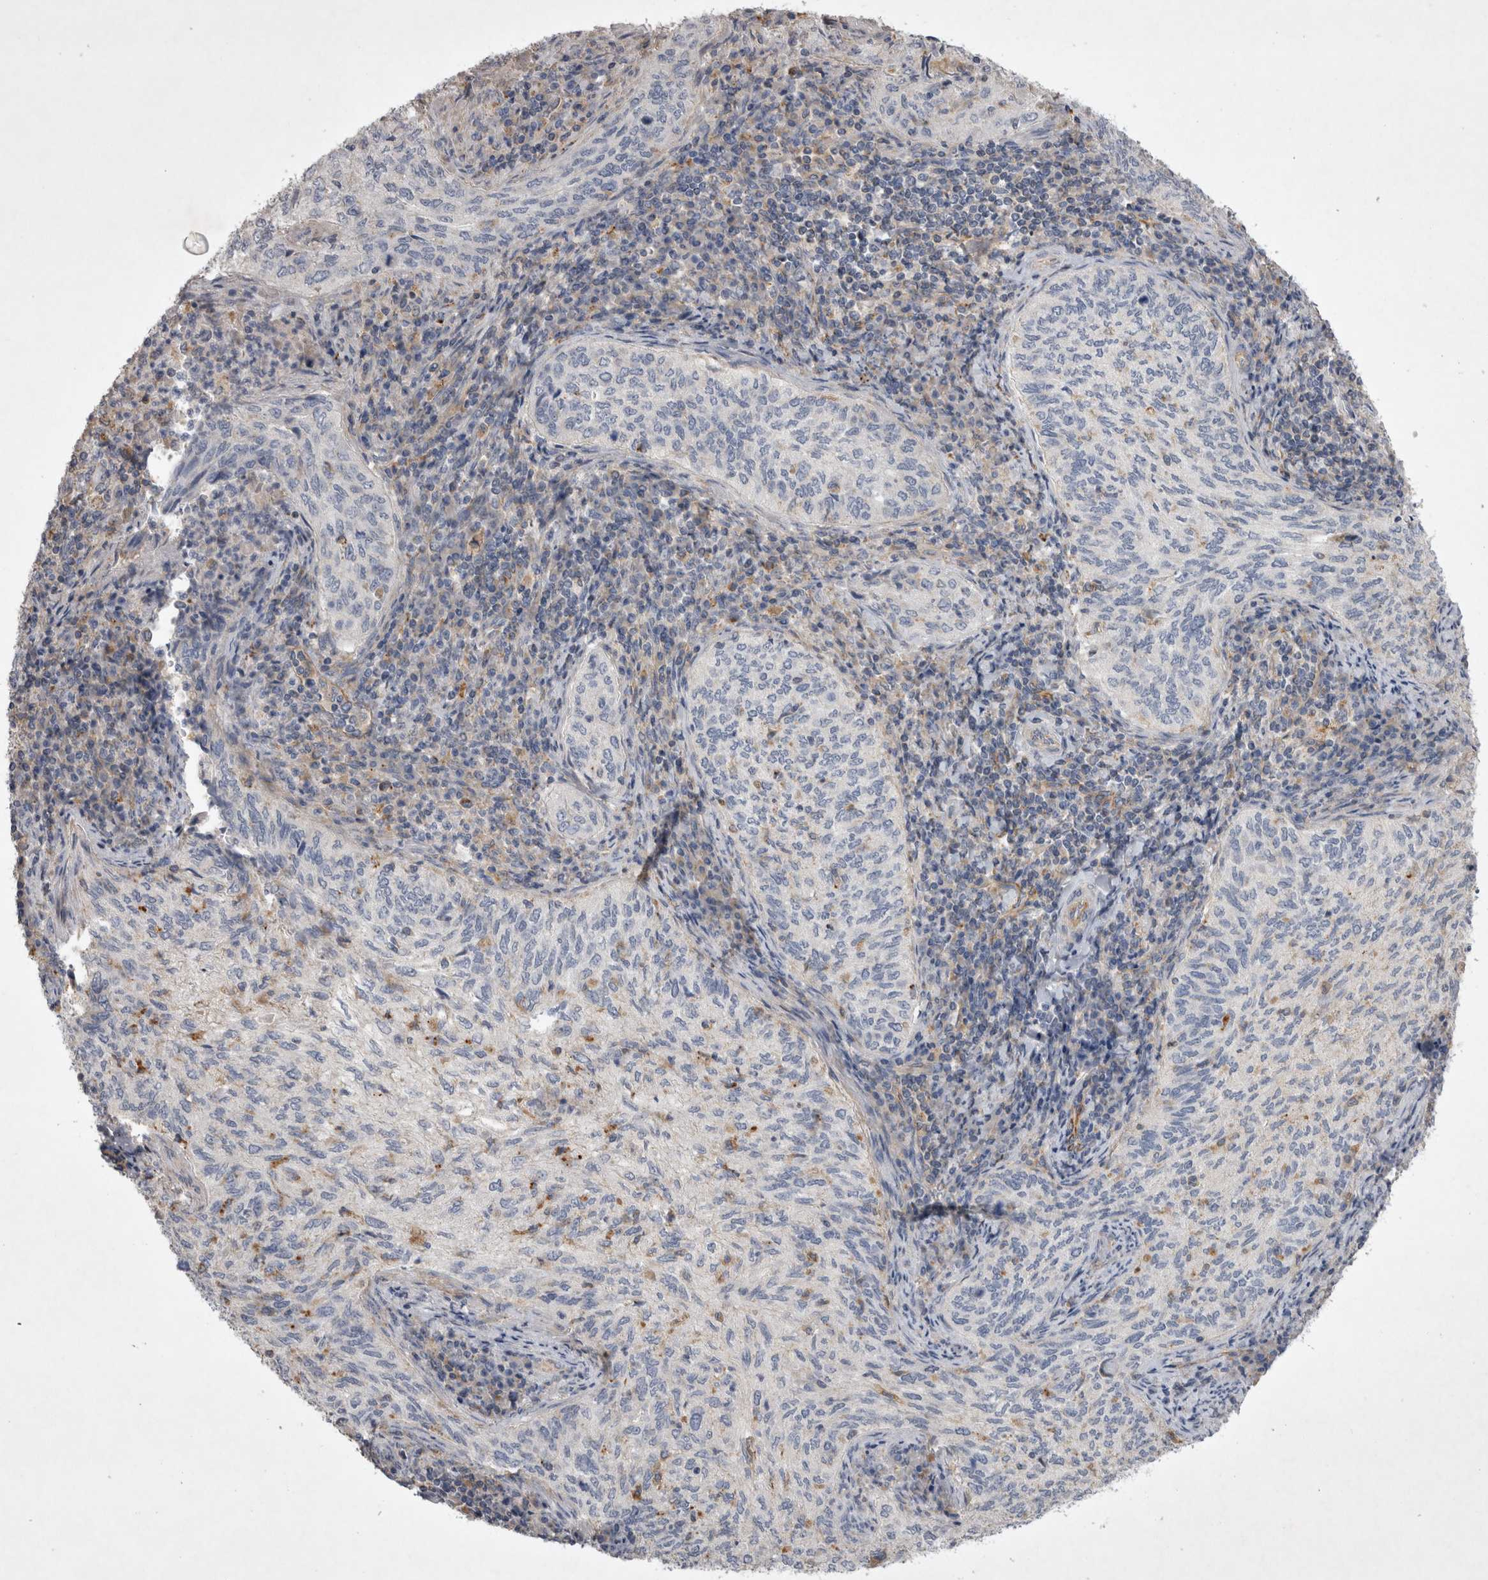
{"staining": {"intensity": "weak", "quantity": "<25%", "location": "cytoplasmic/membranous"}, "tissue": "cervical cancer", "cell_type": "Tumor cells", "image_type": "cancer", "snomed": [{"axis": "morphology", "description": "Squamous cell carcinoma, NOS"}, {"axis": "topography", "description": "Cervix"}], "caption": "This is an immunohistochemistry micrograph of cervical cancer. There is no staining in tumor cells.", "gene": "STRADB", "patient": {"sex": "female", "age": 30}}